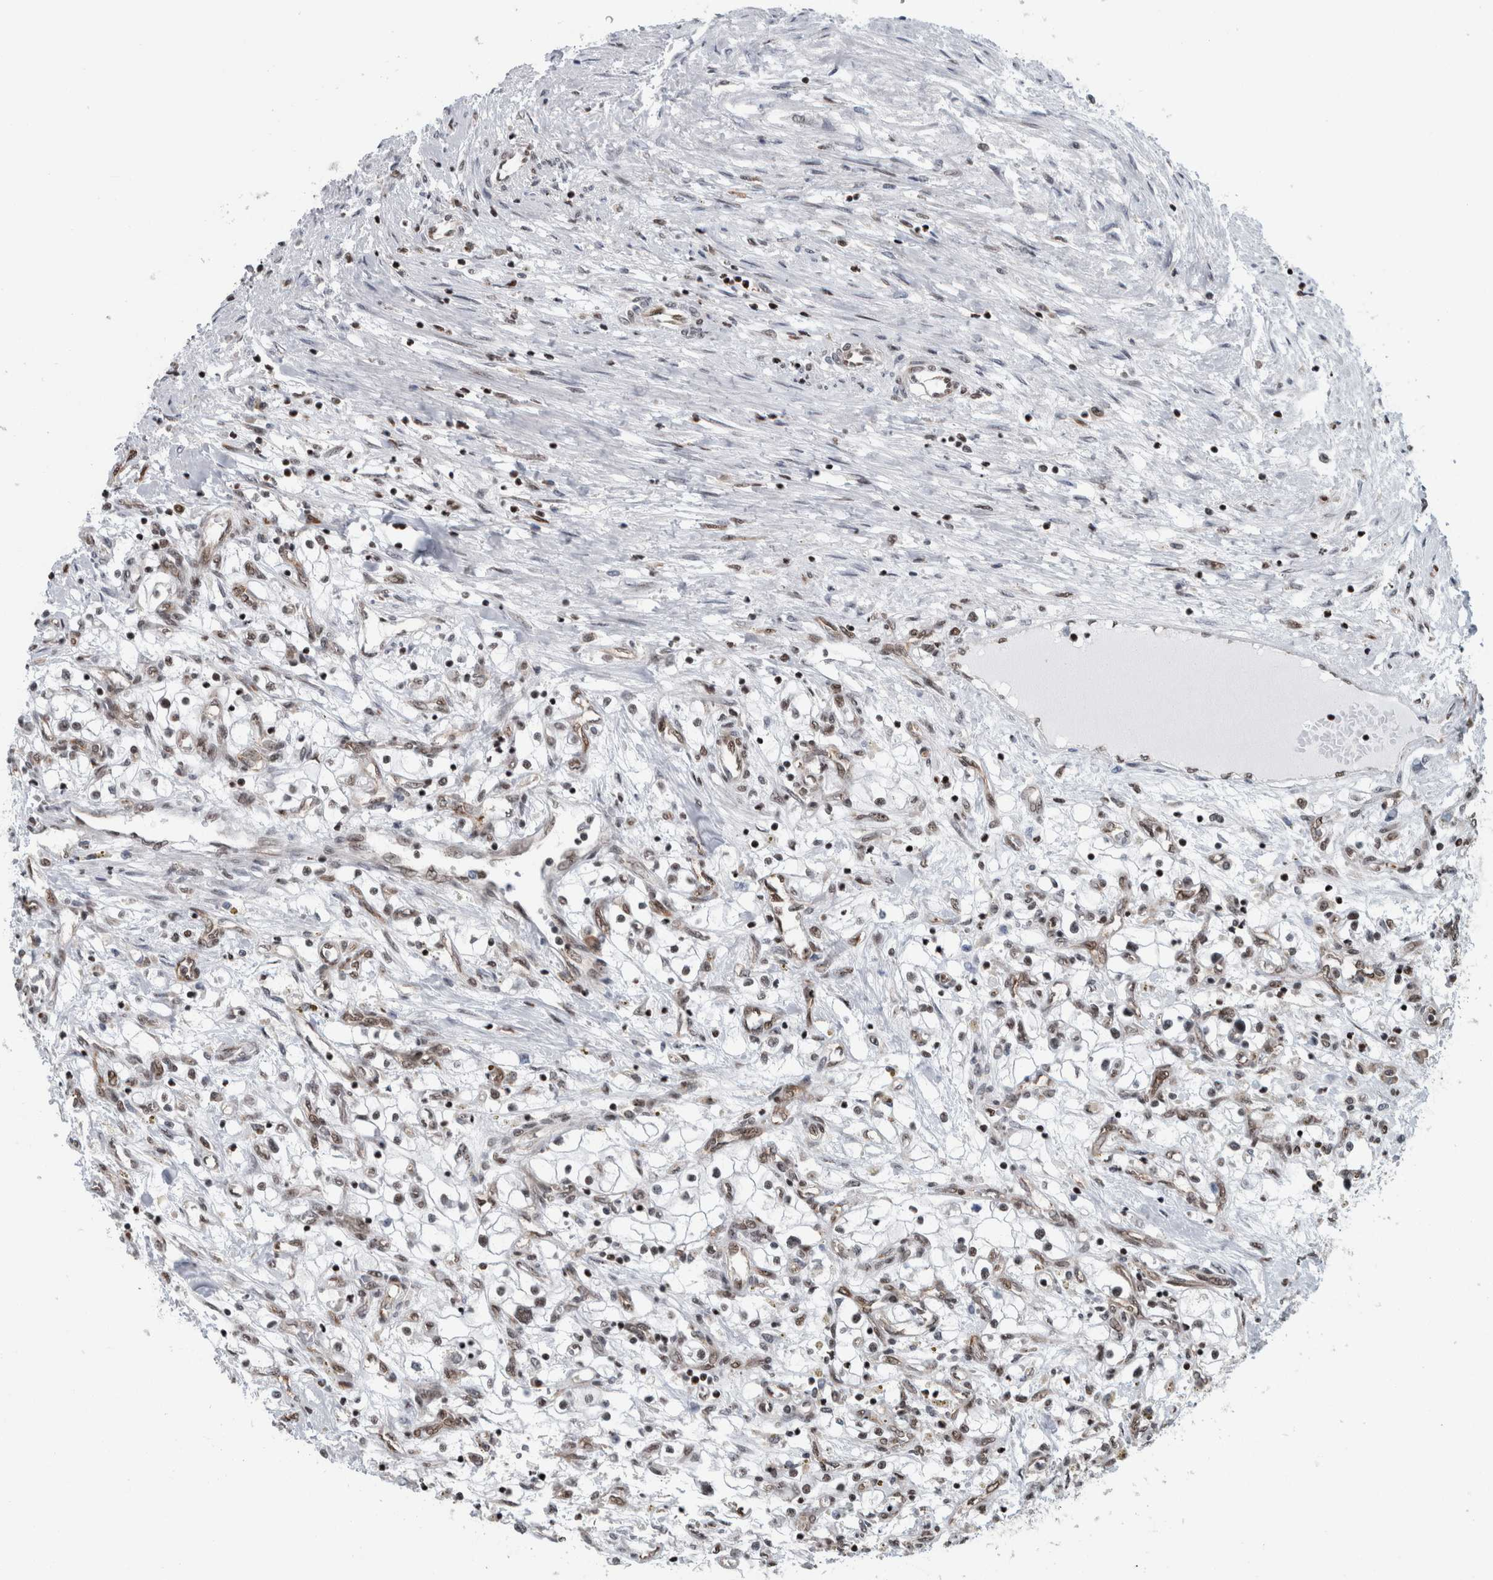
{"staining": {"intensity": "moderate", "quantity": "25%-75%", "location": "nuclear"}, "tissue": "renal cancer", "cell_type": "Tumor cells", "image_type": "cancer", "snomed": [{"axis": "morphology", "description": "Adenocarcinoma, NOS"}, {"axis": "topography", "description": "Kidney"}], "caption": "Immunohistochemistry of renal cancer demonstrates medium levels of moderate nuclear positivity in approximately 25%-75% of tumor cells. The staining was performed using DAB to visualize the protein expression in brown, while the nuclei were stained in blue with hematoxylin (Magnification: 20x).", "gene": "DNMT3A", "patient": {"sex": "male", "age": 68}}